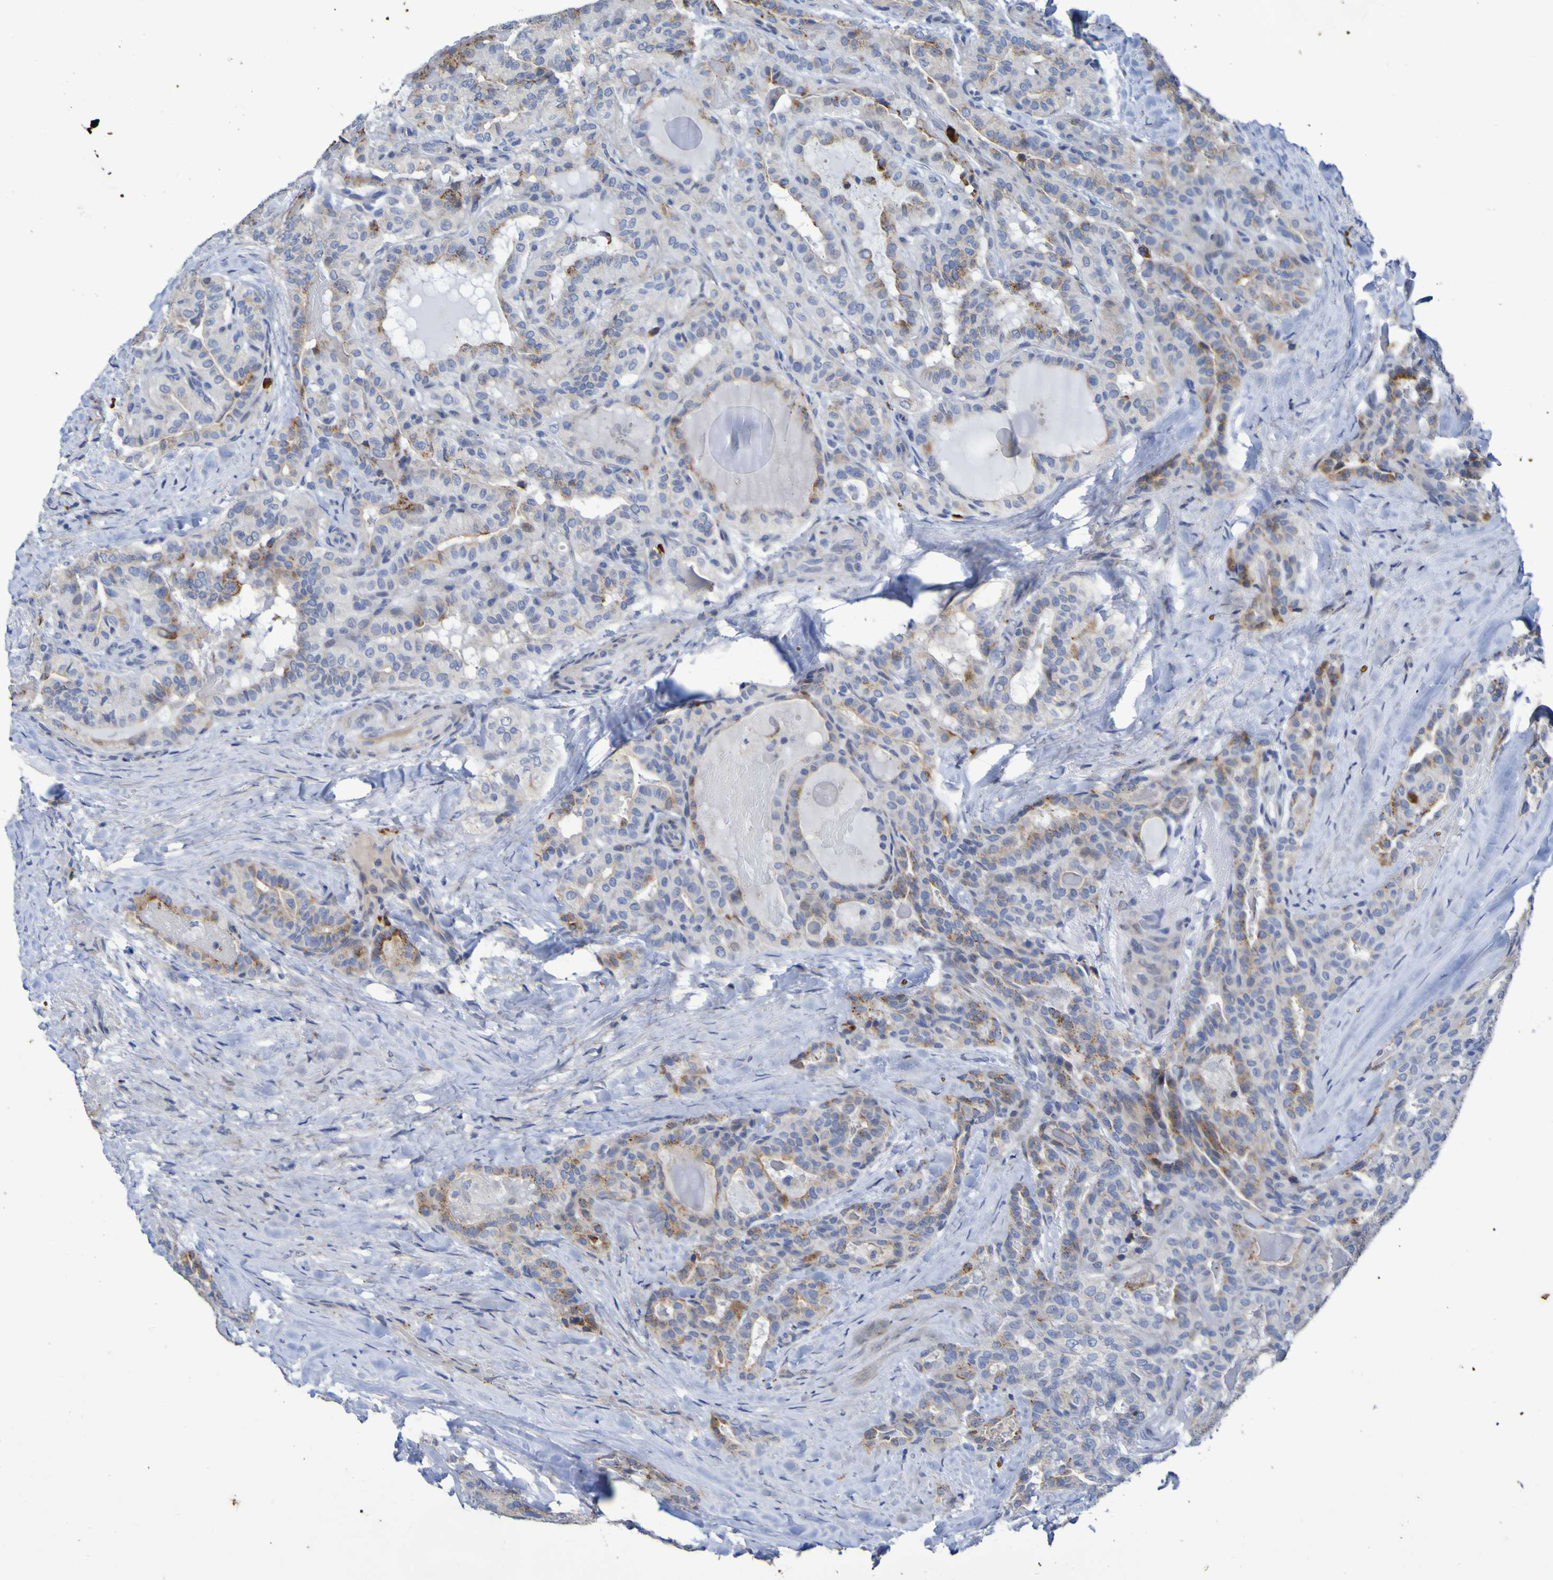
{"staining": {"intensity": "moderate", "quantity": "25%-75%", "location": "cytoplasmic/membranous"}, "tissue": "thyroid cancer", "cell_type": "Tumor cells", "image_type": "cancer", "snomed": [{"axis": "morphology", "description": "Papillary adenocarcinoma, NOS"}, {"axis": "topography", "description": "Thyroid gland"}], "caption": "Human thyroid cancer stained for a protein (brown) reveals moderate cytoplasmic/membranous positive expression in about 25%-75% of tumor cells.", "gene": "C11orf24", "patient": {"sex": "male", "age": 77}}